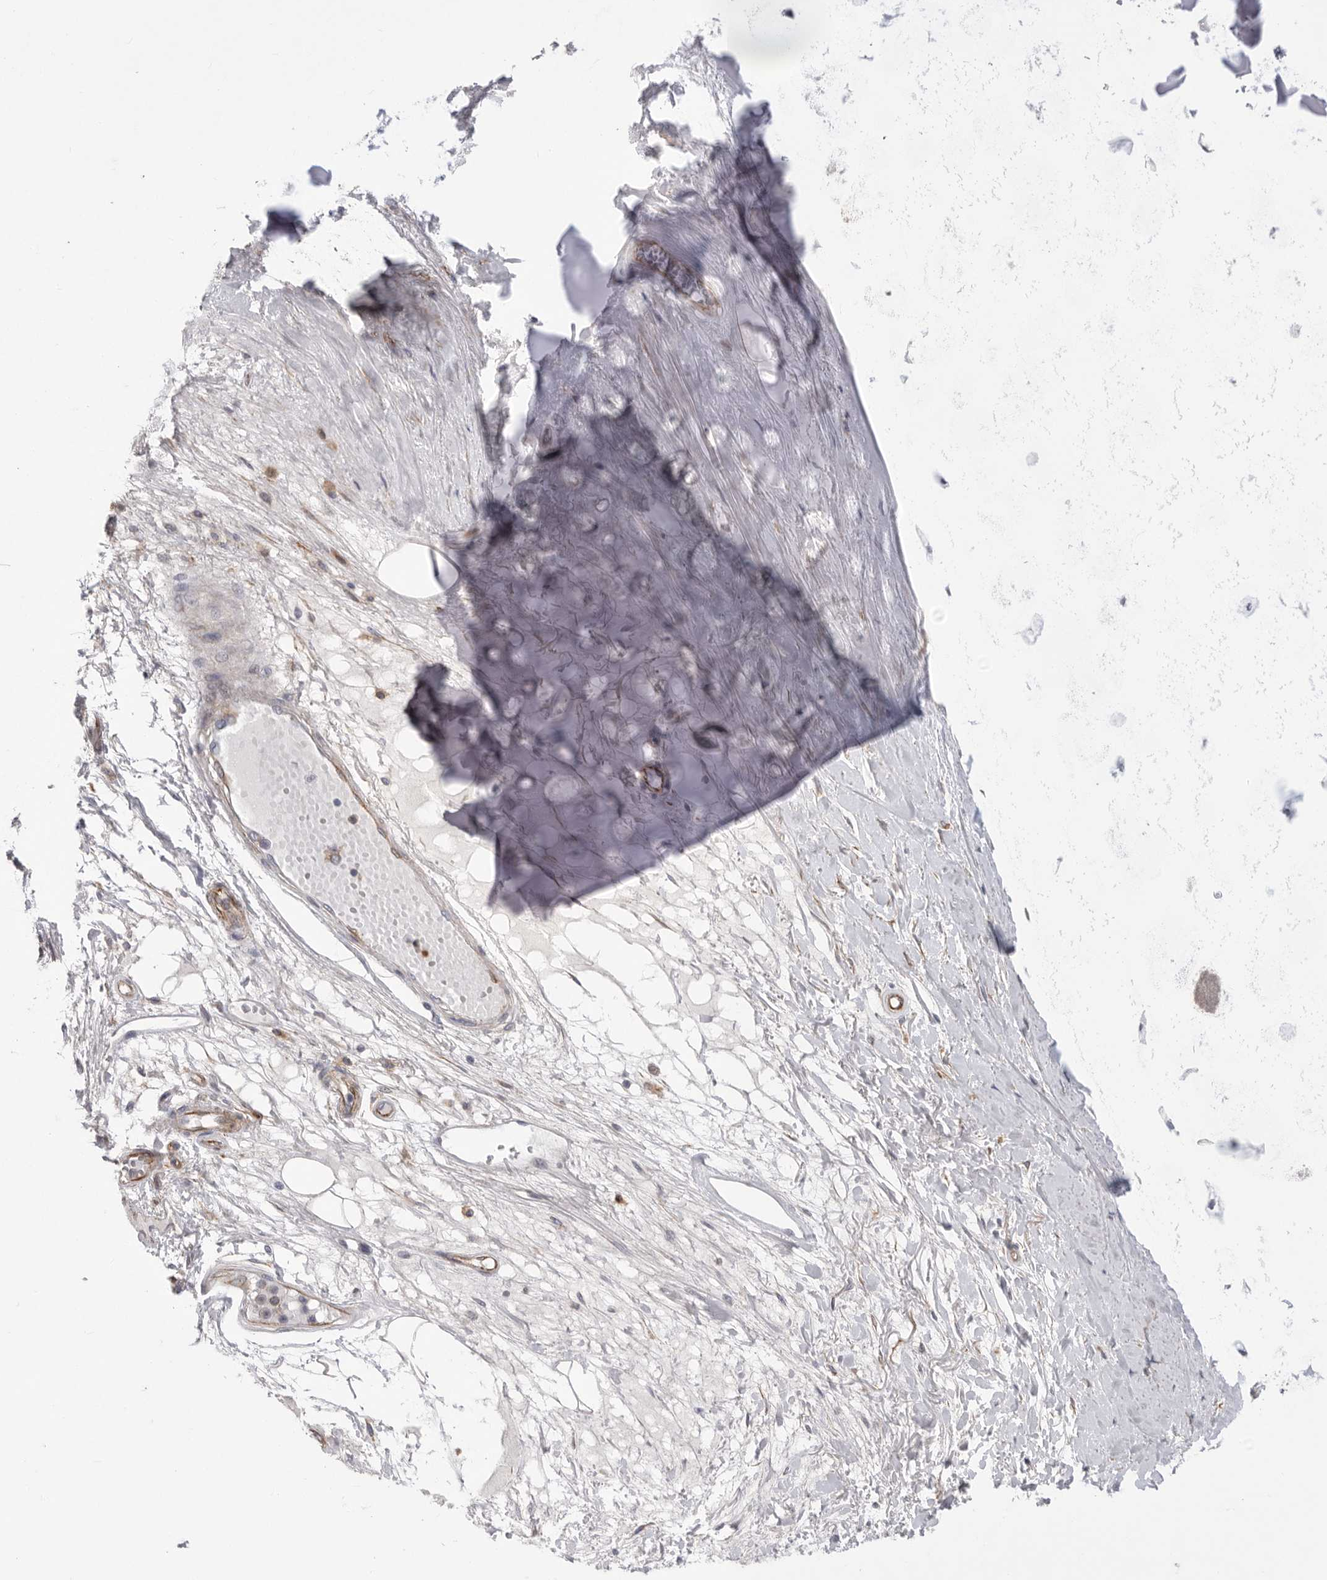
{"staining": {"intensity": "negative", "quantity": "none", "location": "none"}, "tissue": "adipose tissue", "cell_type": "Adipocytes", "image_type": "normal", "snomed": [{"axis": "morphology", "description": "Normal tissue, NOS"}, {"axis": "topography", "description": "Bronchus"}], "caption": "Micrograph shows no protein expression in adipocytes of benign adipose tissue.", "gene": "SIGLEC10", "patient": {"sex": "male", "age": 66}}